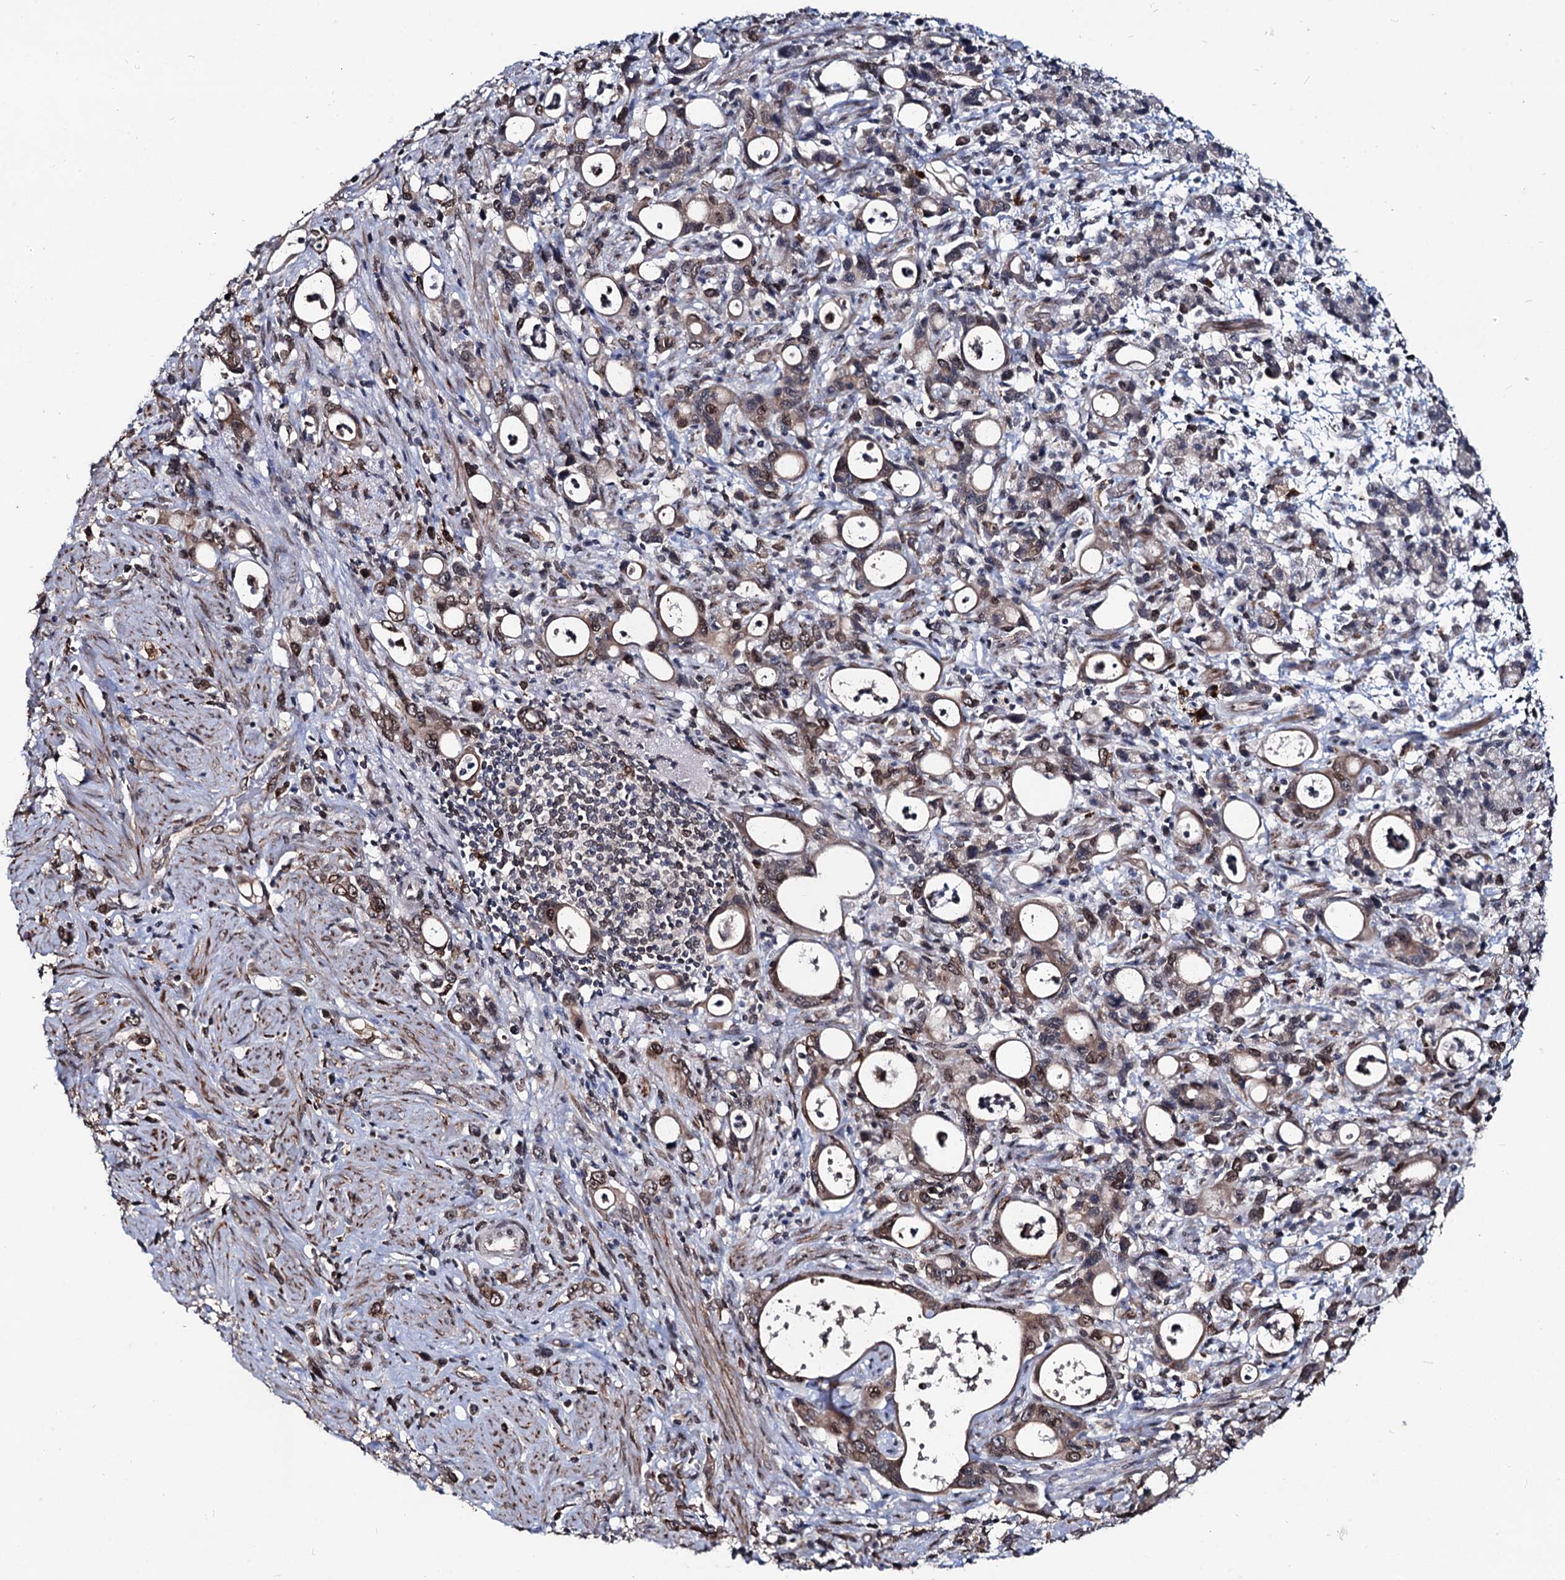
{"staining": {"intensity": "moderate", "quantity": "<25%", "location": "cytoplasmic/membranous,nuclear"}, "tissue": "stomach cancer", "cell_type": "Tumor cells", "image_type": "cancer", "snomed": [{"axis": "morphology", "description": "Adenocarcinoma, NOS"}, {"axis": "topography", "description": "Stomach, lower"}], "caption": "This is a micrograph of immunohistochemistry (IHC) staining of stomach cancer, which shows moderate expression in the cytoplasmic/membranous and nuclear of tumor cells.", "gene": "RNF6", "patient": {"sex": "female", "age": 43}}